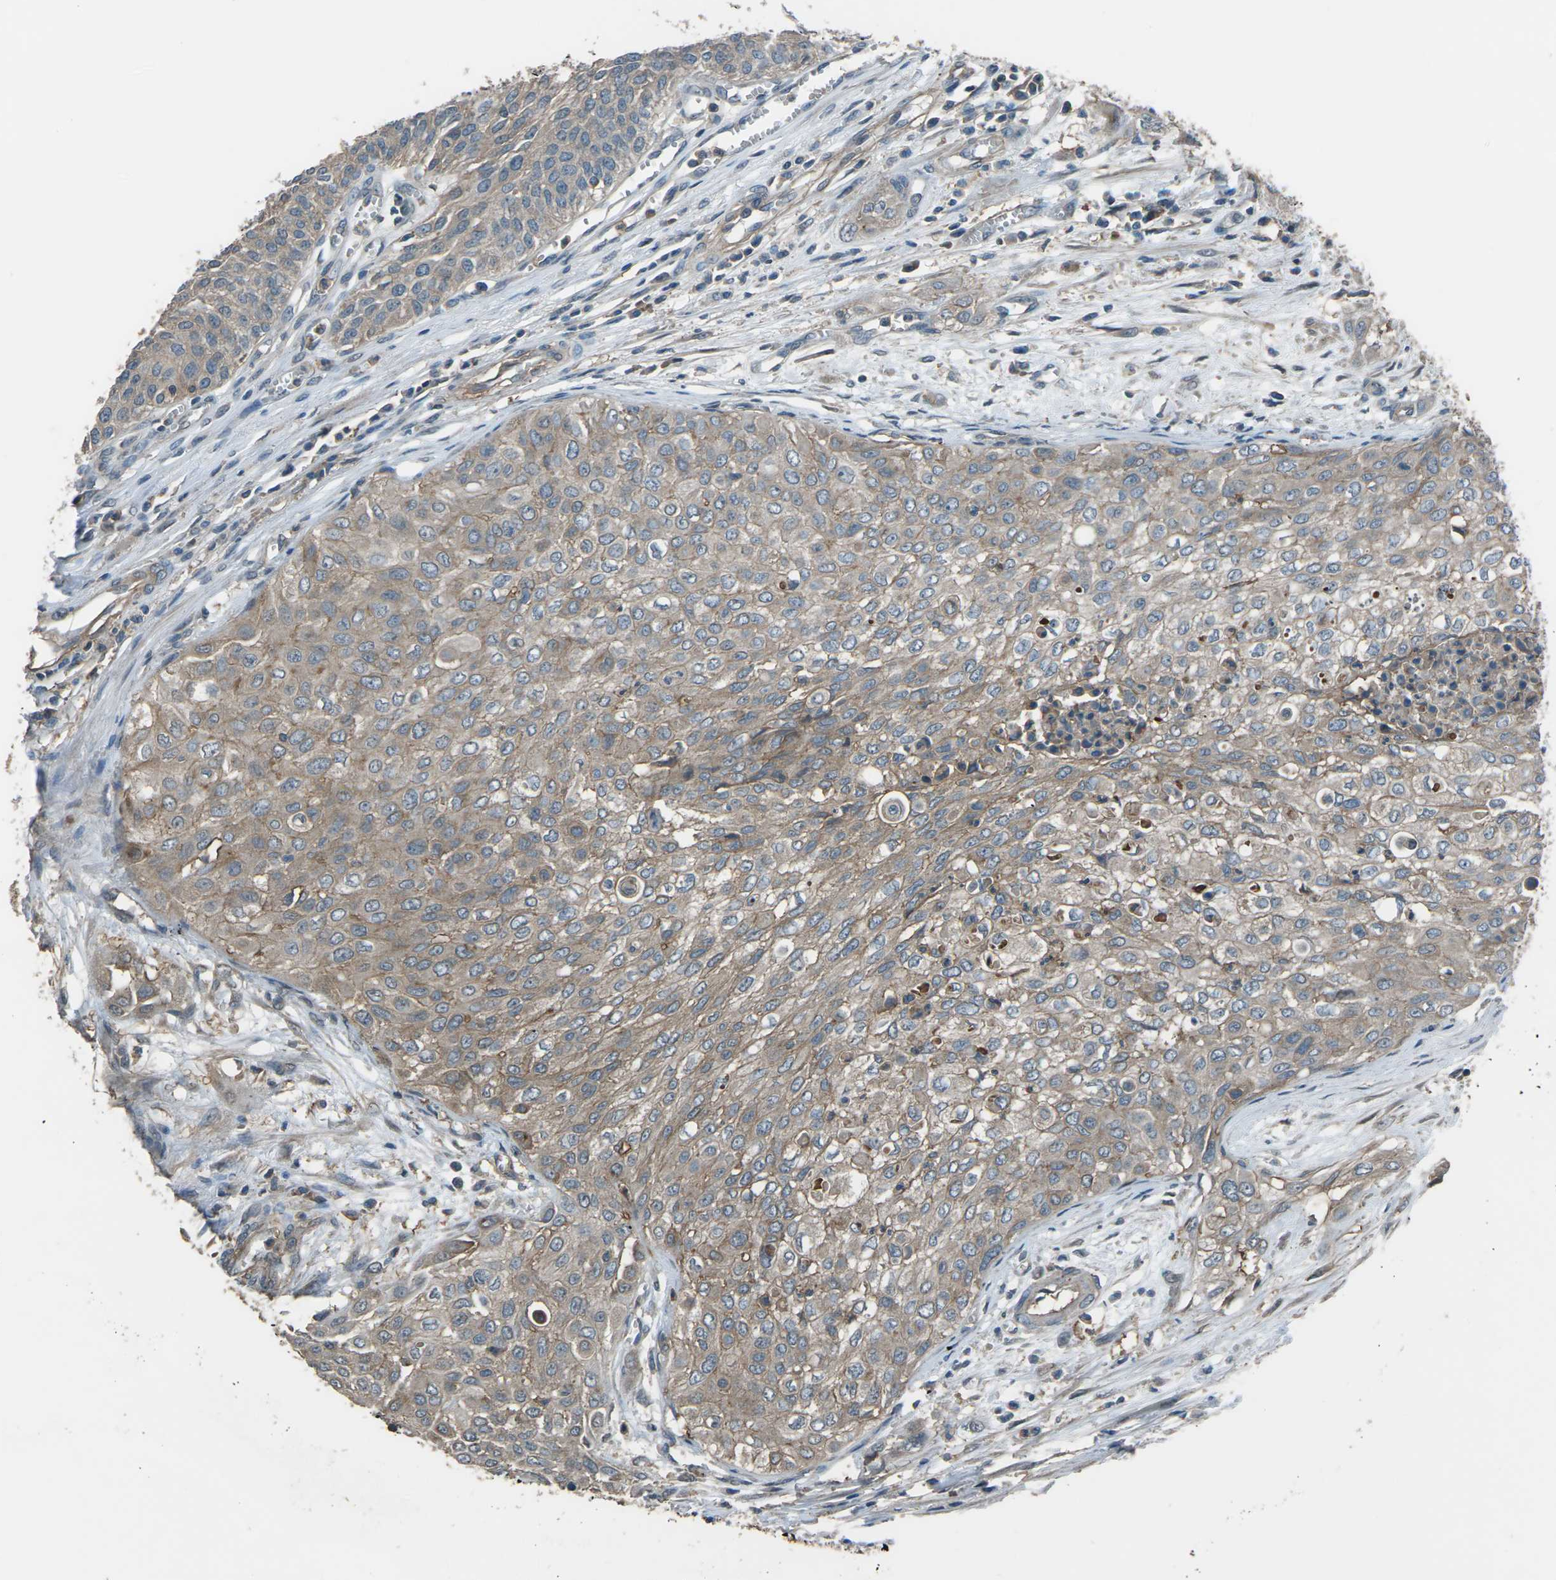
{"staining": {"intensity": "weak", "quantity": ">75%", "location": "cytoplasmic/membranous"}, "tissue": "urothelial cancer", "cell_type": "Tumor cells", "image_type": "cancer", "snomed": [{"axis": "morphology", "description": "Urothelial carcinoma, High grade"}, {"axis": "topography", "description": "Urinary bladder"}], "caption": "Brown immunohistochemical staining in human urothelial cancer shows weak cytoplasmic/membranous positivity in about >75% of tumor cells. Nuclei are stained in blue.", "gene": "CMTM4", "patient": {"sex": "male", "age": 57}}